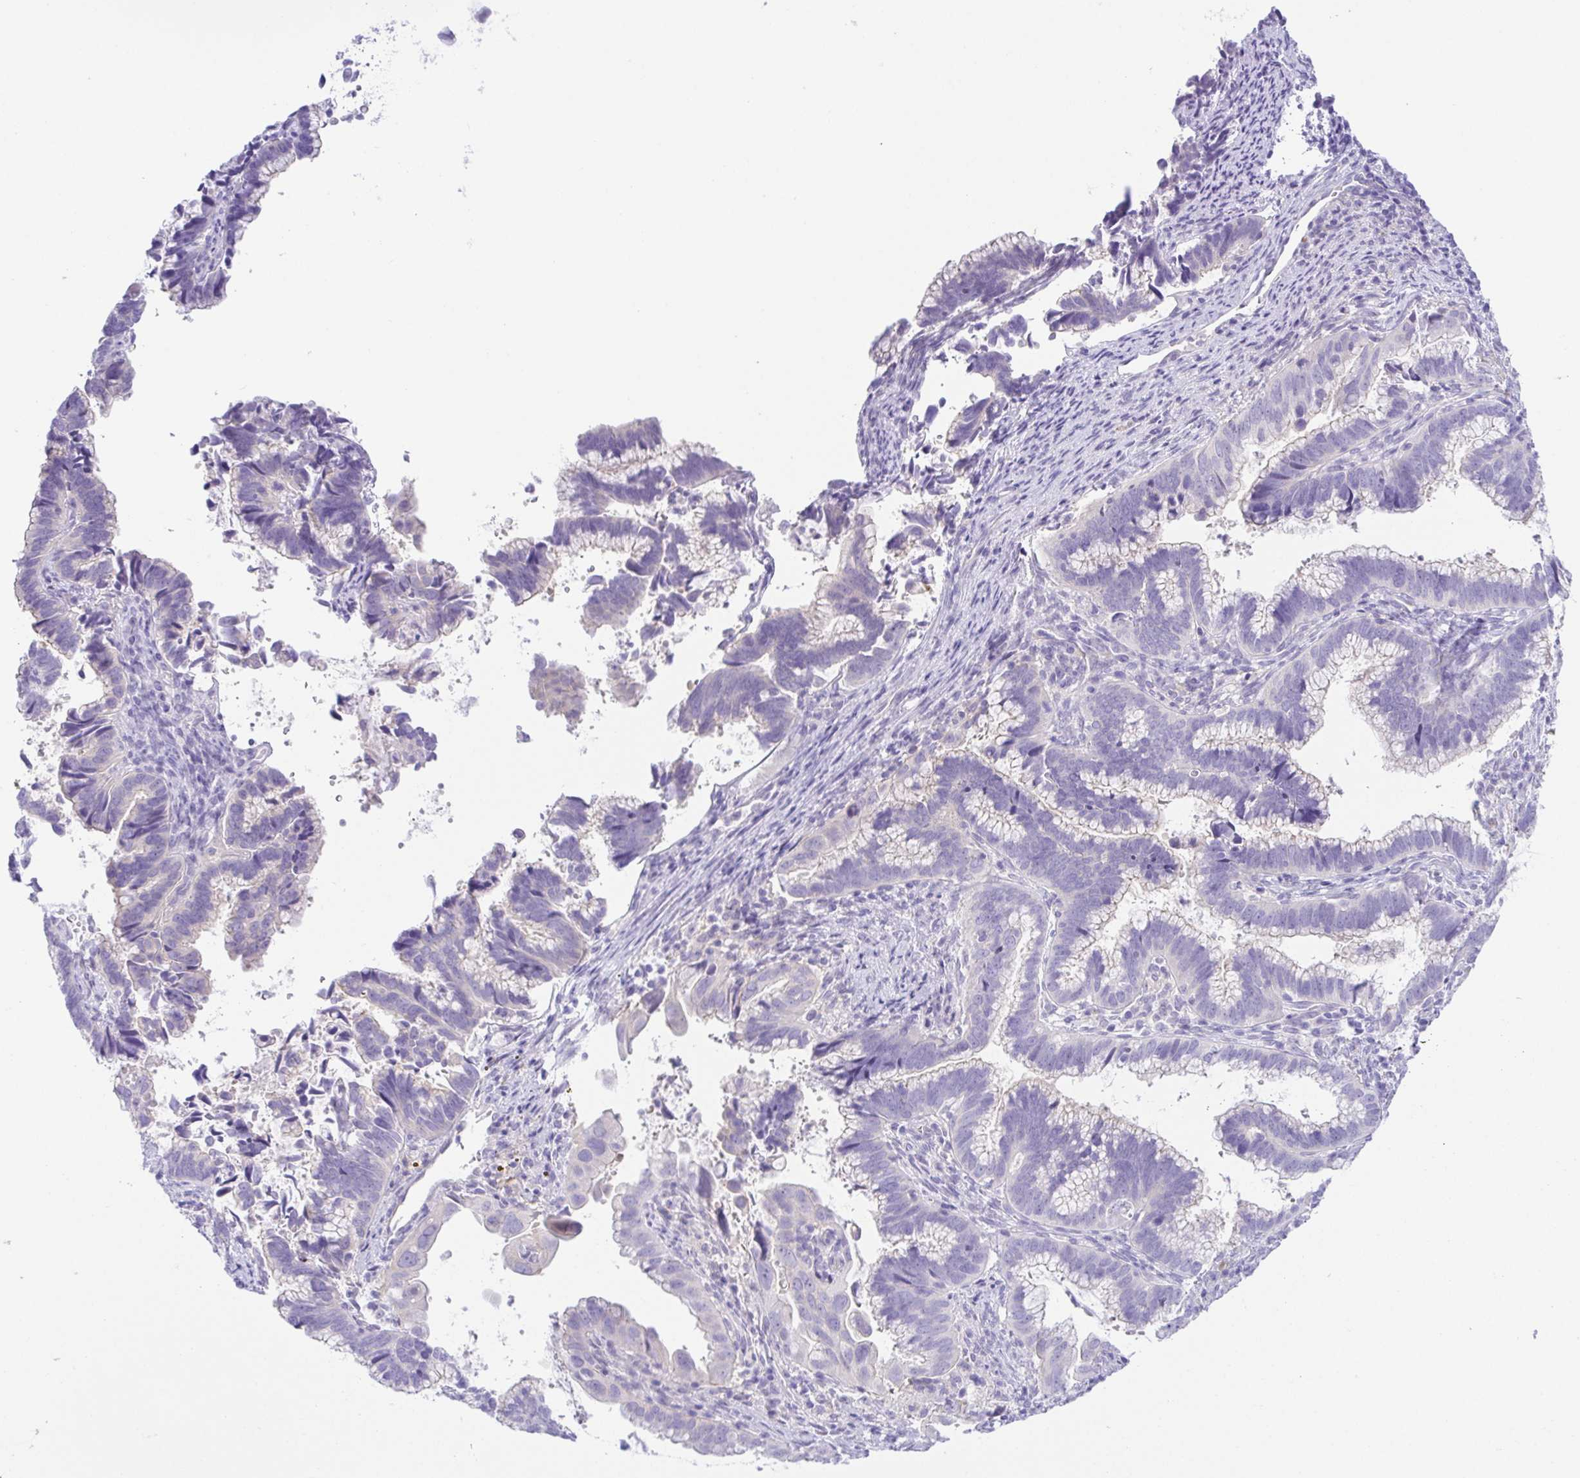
{"staining": {"intensity": "negative", "quantity": "none", "location": "none"}, "tissue": "cervical cancer", "cell_type": "Tumor cells", "image_type": "cancer", "snomed": [{"axis": "morphology", "description": "Adenocarcinoma, NOS"}, {"axis": "topography", "description": "Cervix"}], "caption": "This micrograph is of cervical cancer (adenocarcinoma) stained with IHC to label a protein in brown with the nuclei are counter-stained blue. There is no expression in tumor cells. (DAB (3,3'-diaminobenzidine) immunohistochemistry with hematoxylin counter stain).", "gene": "KRTDAP", "patient": {"sex": "female", "age": 61}}